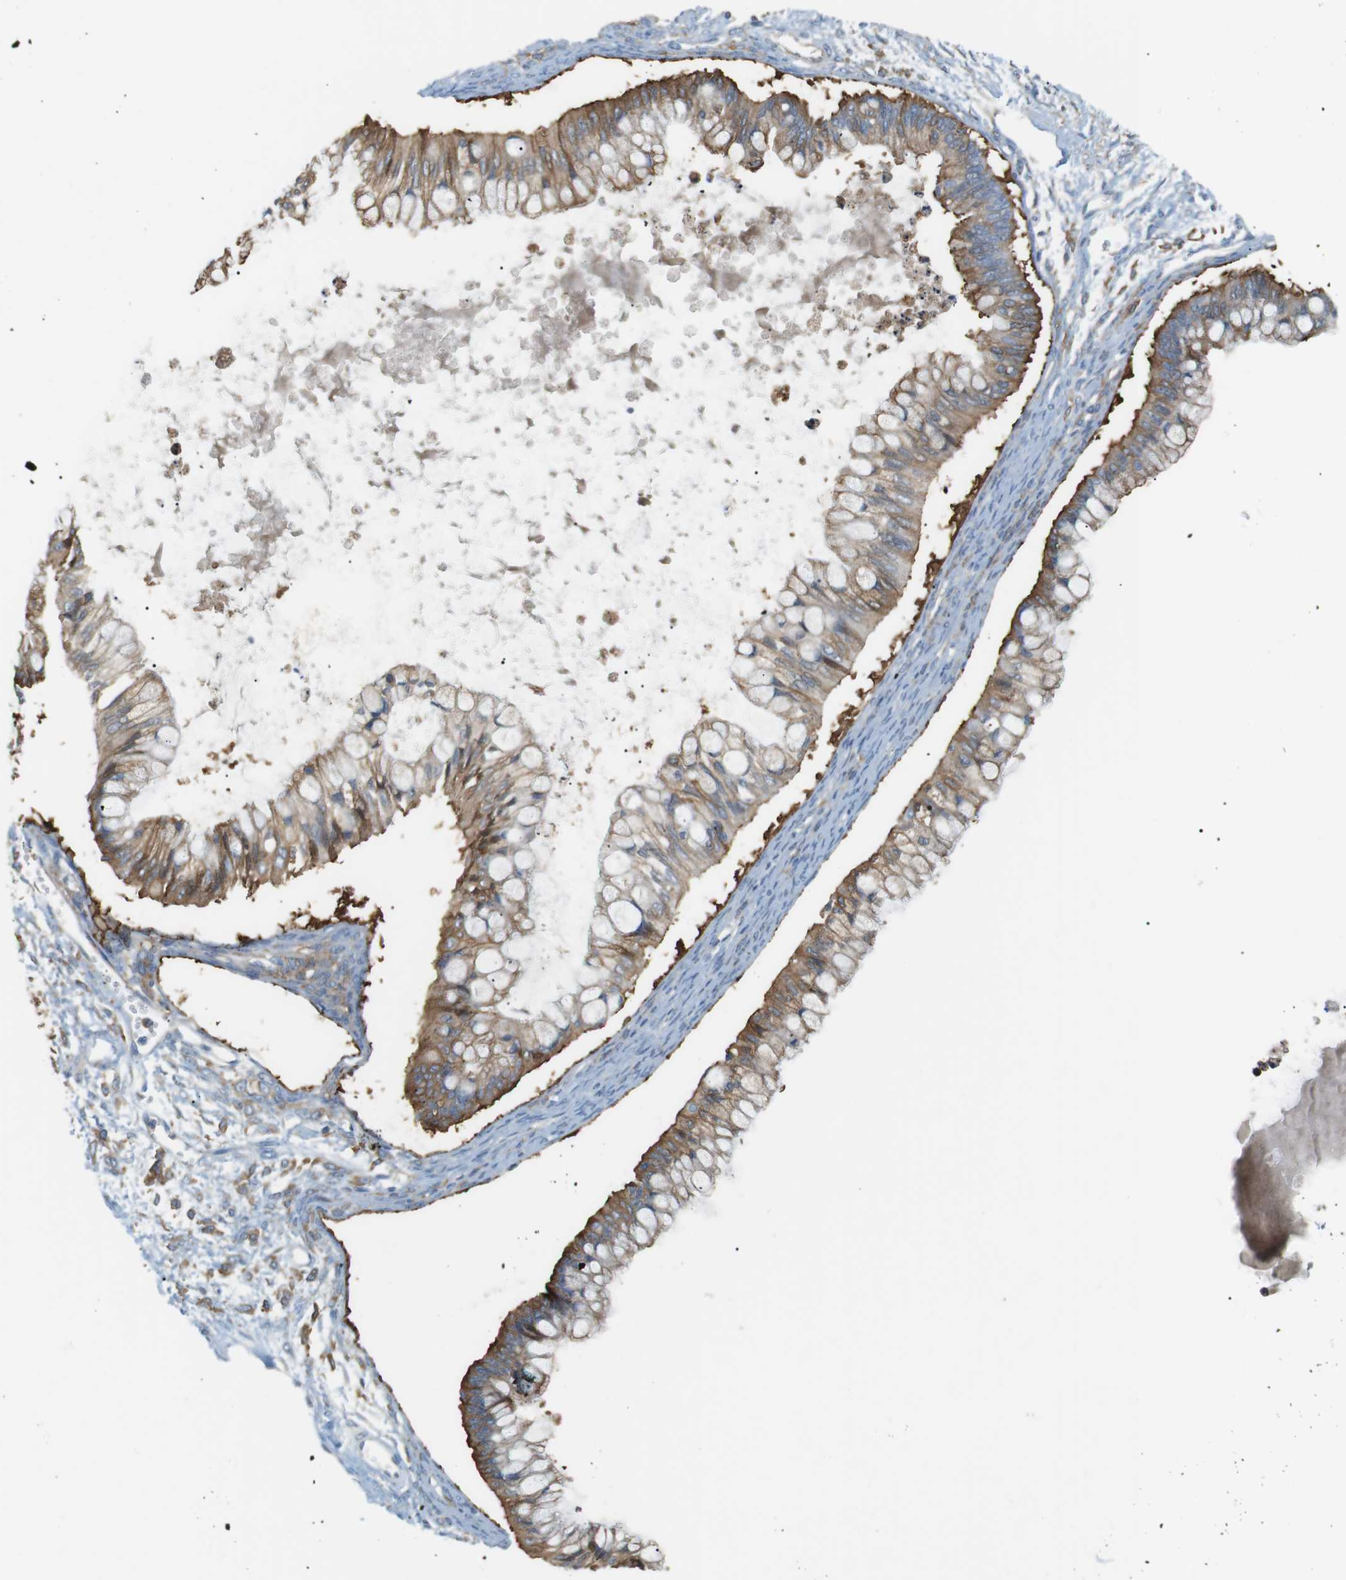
{"staining": {"intensity": "moderate", "quantity": ">75%", "location": "cytoplasmic/membranous"}, "tissue": "ovarian cancer", "cell_type": "Tumor cells", "image_type": "cancer", "snomed": [{"axis": "morphology", "description": "Cystadenocarcinoma, mucinous, NOS"}, {"axis": "topography", "description": "Ovary"}], "caption": "Brown immunohistochemical staining in mucinous cystadenocarcinoma (ovarian) reveals moderate cytoplasmic/membranous staining in about >75% of tumor cells. The staining is performed using DAB brown chromogen to label protein expression. The nuclei are counter-stained blue using hematoxylin.", "gene": "PEPD", "patient": {"sex": "female", "age": 57}}